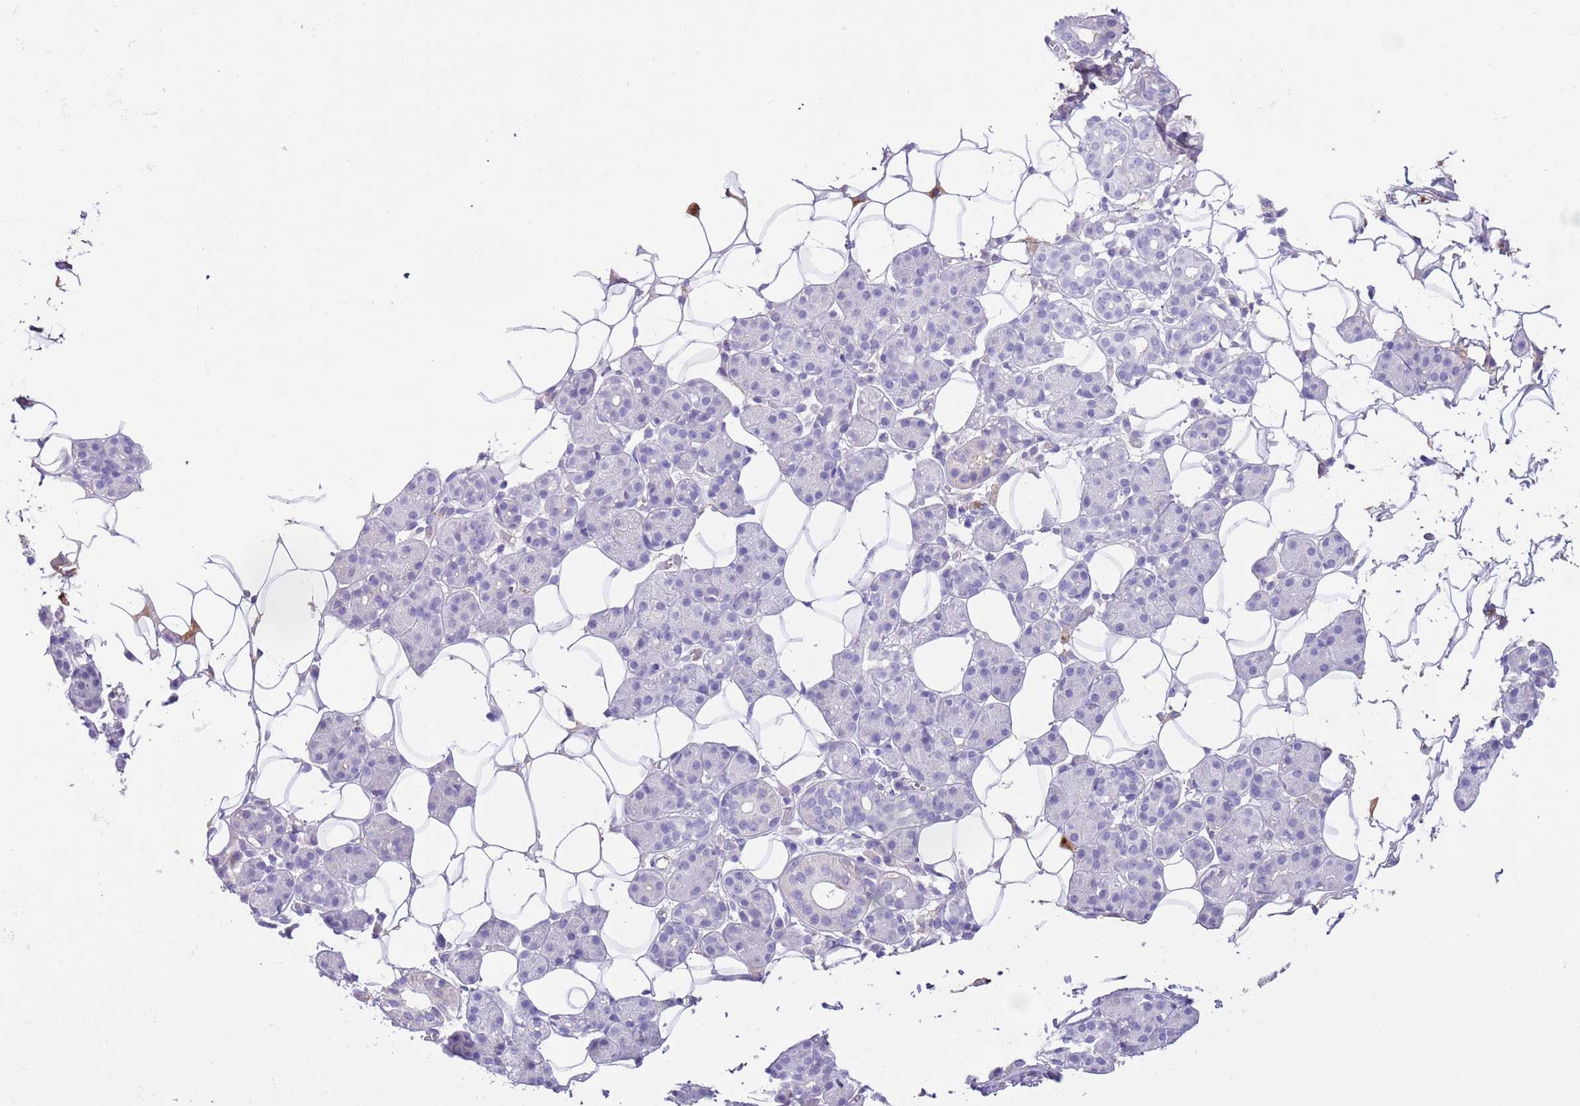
{"staining": {"intensity": "negative", "quantity": "none", "location": "none"}, "tissue": "salivary gland", "cell_type": "Glandular cells", "image_type": "normal", "snomed": [{"axis": "morphology", "description": "Normal tissue, NOS"}, {"axis": "topography", "description": "Salivary gland"}], "caption": "The IHC histopathology image has no significant staining in glandular cells of salivary gland.", "gene": "IGF1", "patient": {"sex": "female", "age": 33}}